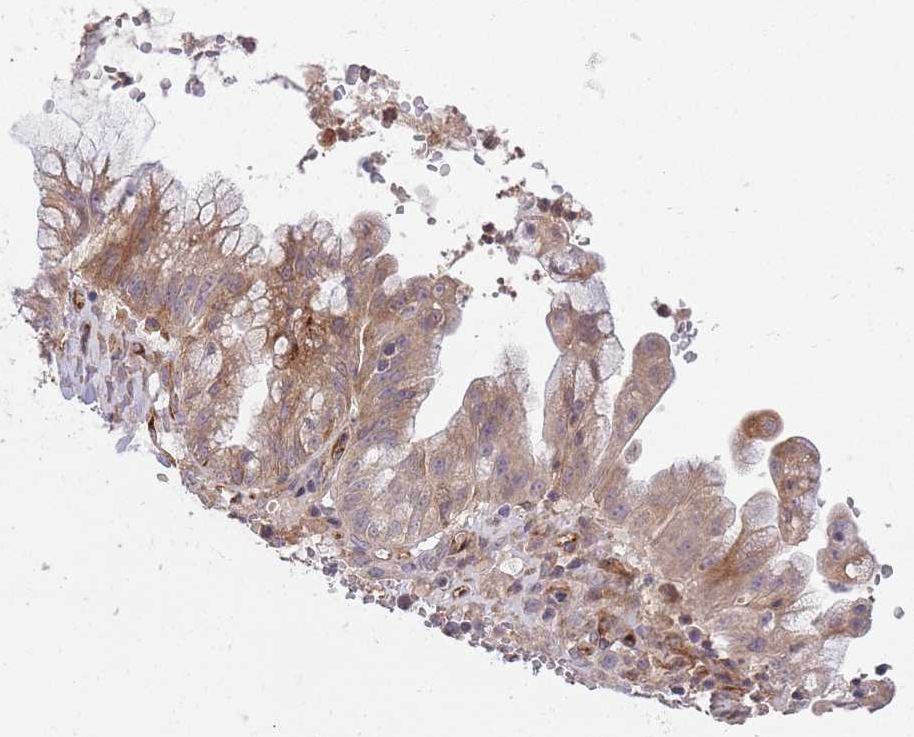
{"staining": {"intensity": "moderate", "quantity": ">75%", "location": "cytoplasmic/membranous"}, "tissue": "ovarian cancer", "cell_type": "Tumor cells", "image_type": "cancer", "snomed": [{"axis": "morphology", "description": "Cystadenocarcinoma, mucinous, NOS"}, {"axis": "topography", "description": "Ovary"}], "caption": "DAB (3,3'-diaminobenzidine) immunohistochemical staining of mucinous cystadenocarcinoma (ovarian) displays moderate cytoplasmic/membranous protein positivity in approximately >75% of tumor cells.", "gene": "CISH", "patient": {"sex": "female", "age": 70}}